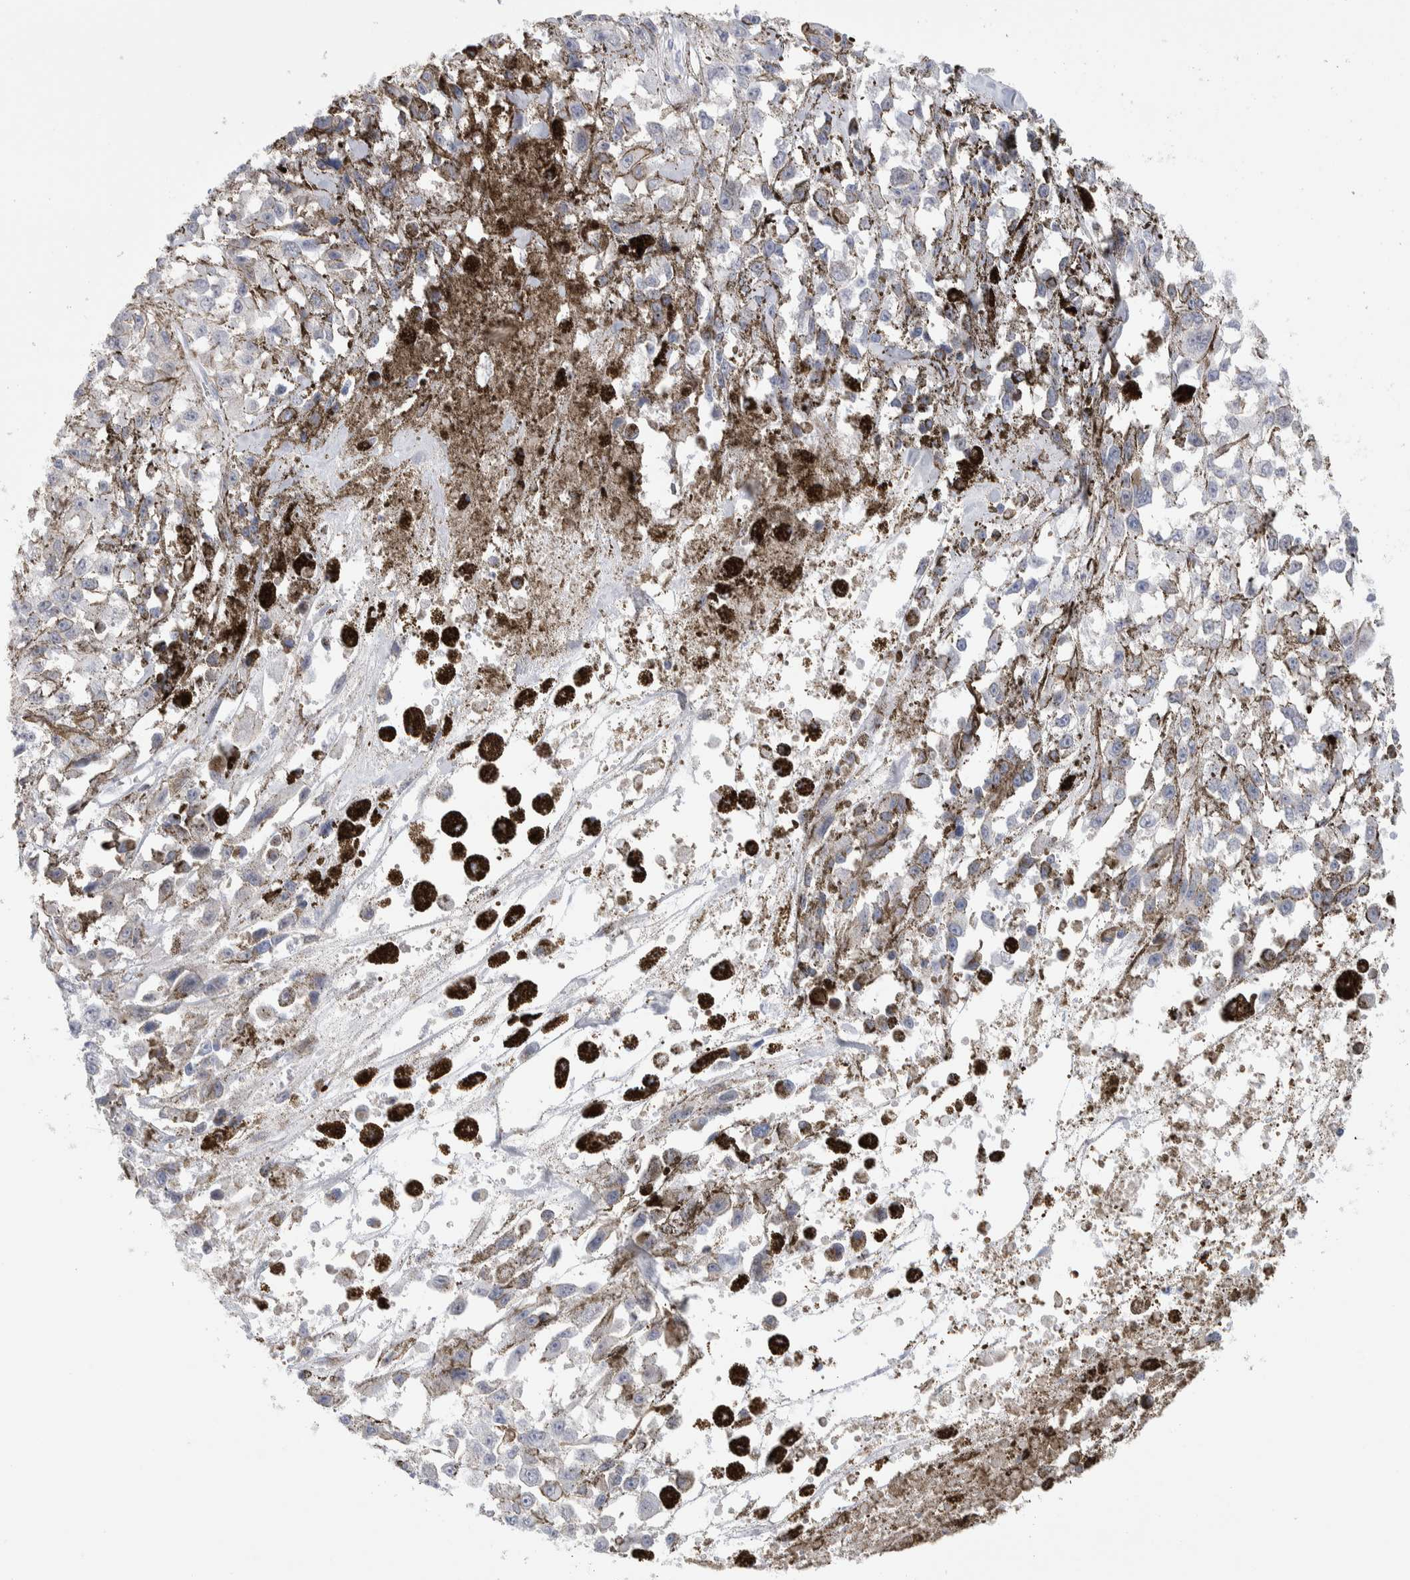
{"staining": {"intensity": "negative", "quantity": "none", "location": "none"}, "tissue": "melanoma", "cell_type": "Tumor cells", "image_type": "cancer", "snomed": [{"axis": "morphology", "description": "Malignant melanoma, Metastatic site"}, {"axis": "topography", "description": "Lymph node"}], "caption": "Tumor cells are negative for brown protein staining in malignant melanoma (metastatic site).", "gene": "C1orf112", "patient": {"sex": "male", "age": 59}}